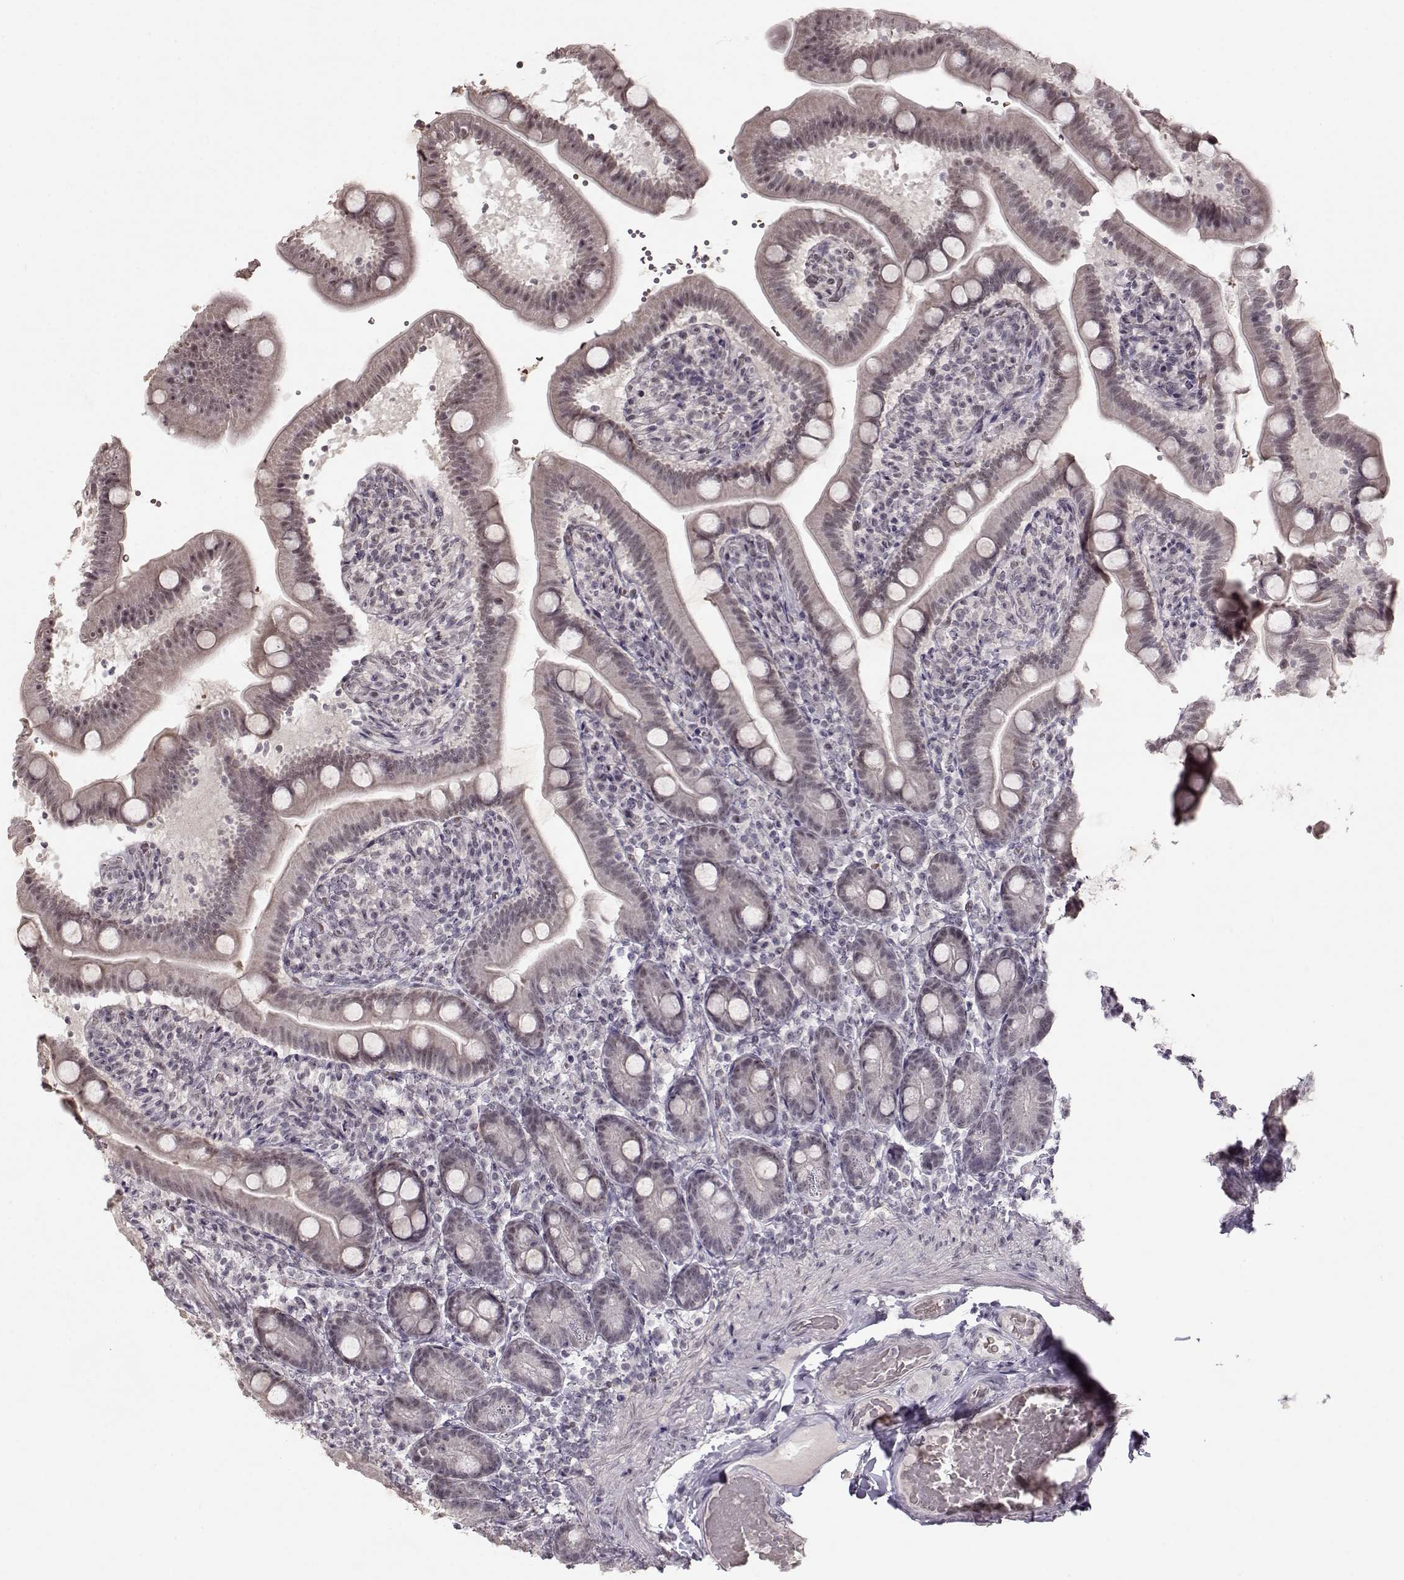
{"staining": {"intensity": "negative", "quantity": "none", "location": "none"}, "tissue": "small intestine", "cell_type": "Glandular cells", "image_type": "normal", "snomed": [{"axis": "morphology", "description": "Normal tissue, NOS"}, {"axis": "topography", "description": "Small intestine"}], "caption": "Protein analysis of normal small intestine displays no significant staining in glandular cells.", "gene": "PCP4", "patient": {"sex": "male", "age": 66}}